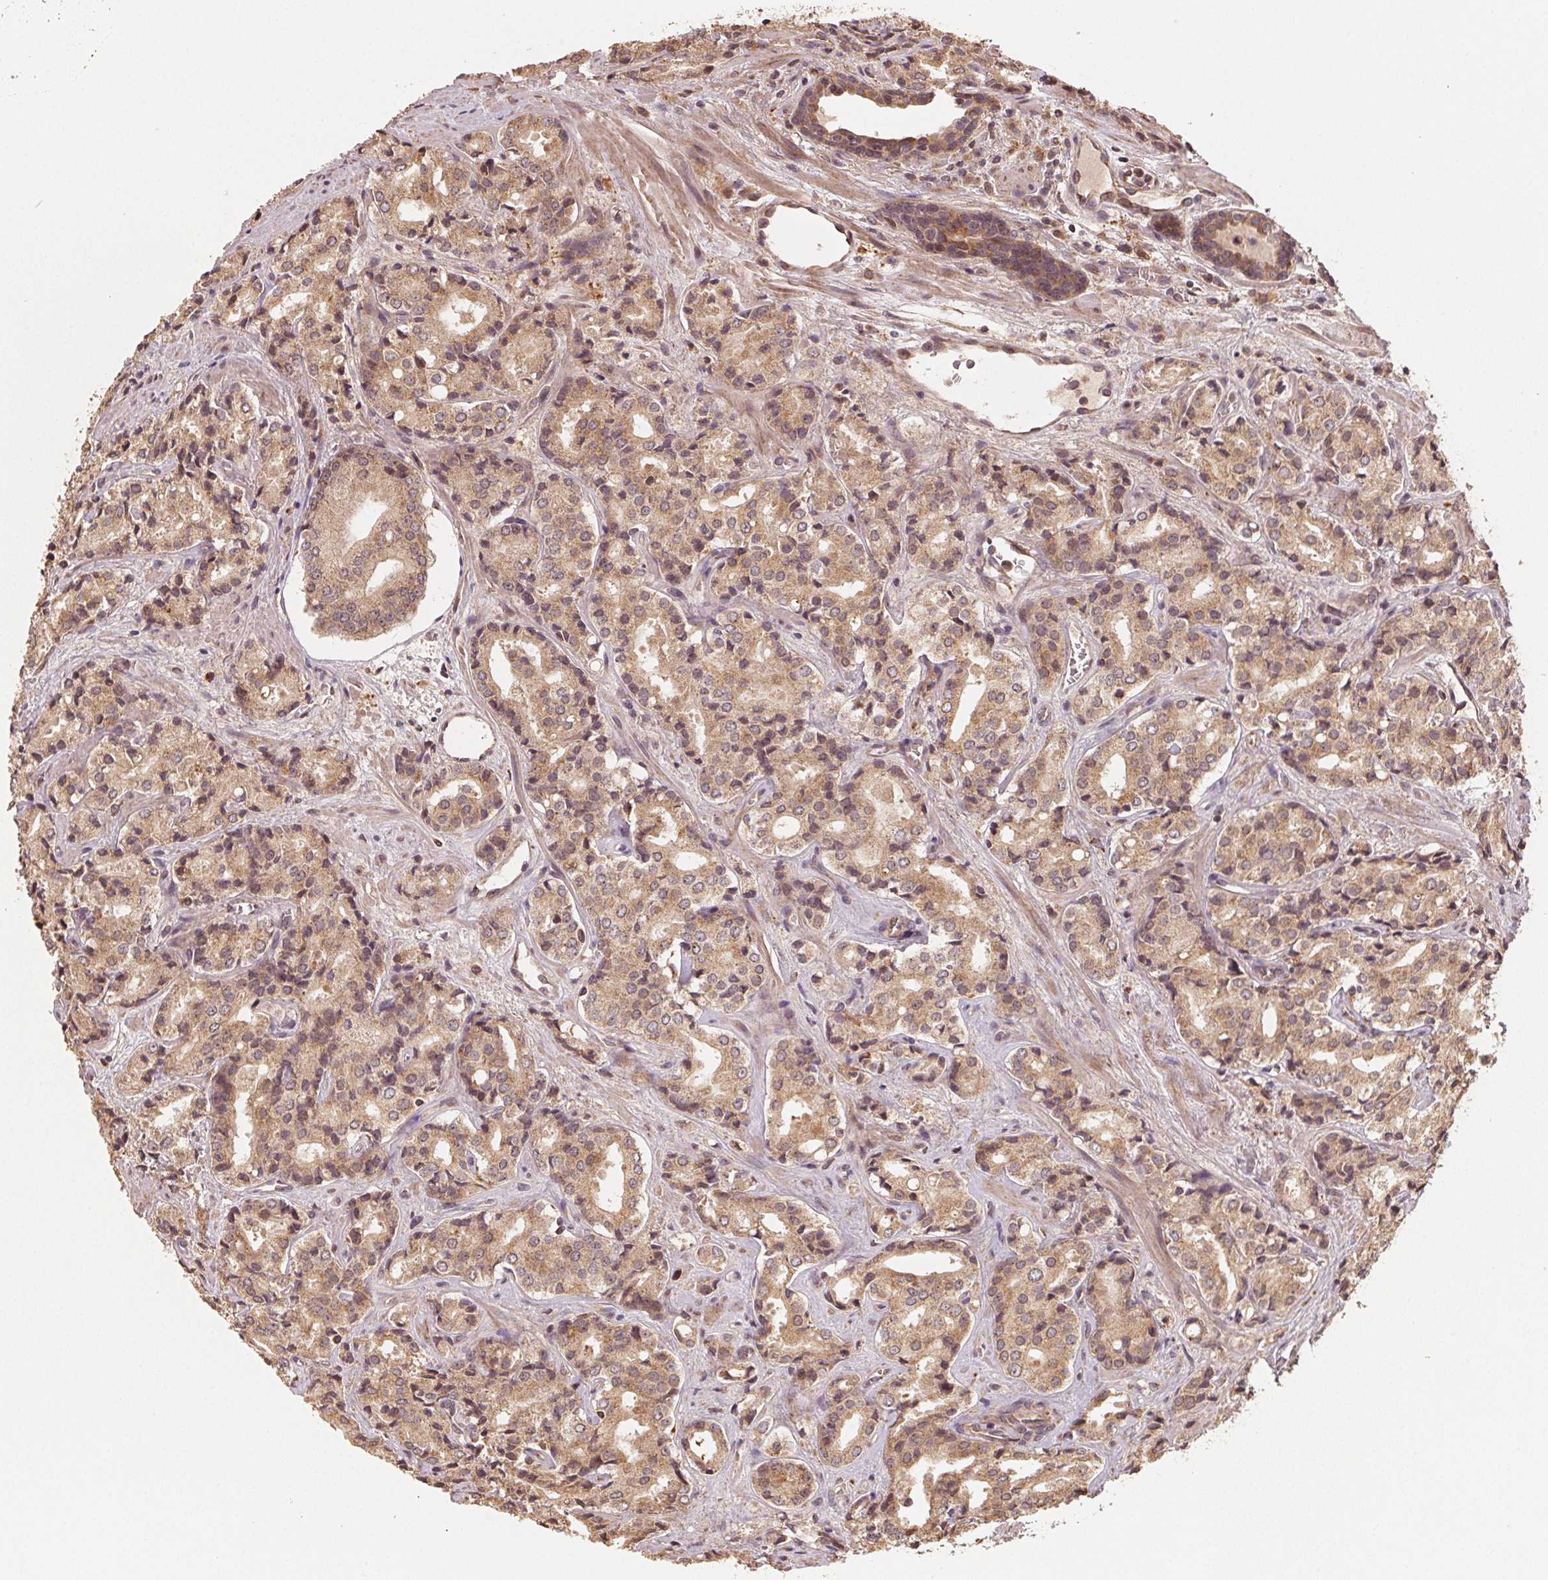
{"staining": {"intensity": "moderate", "quantity": ">75%", "location": "cytoplasmic/membranous"}, "tissue": "prostate cancer", "cell_type": "Tumor cells", "image_type": "cancer", "snomed": [{"axis": "morphology", "description": "Adenocarcinoma, Low grade"}, {"axis": "topography", "description": "Prostate"}], "caption": "IHC (DAB (3,3'-diaminobenzidine)) staining of human prostate cancer (adenocarcinoma (low-grade)) exhibits moderate cytoplasmic/membranous protein staining in approximately >75% of tumor cells. (DAB (3,3'-diaminobenzidine) = brown stain, brightfield microscopy at high magnification).", "gene": "WBP2", "patient": {"sex": "male", "age": 56}}